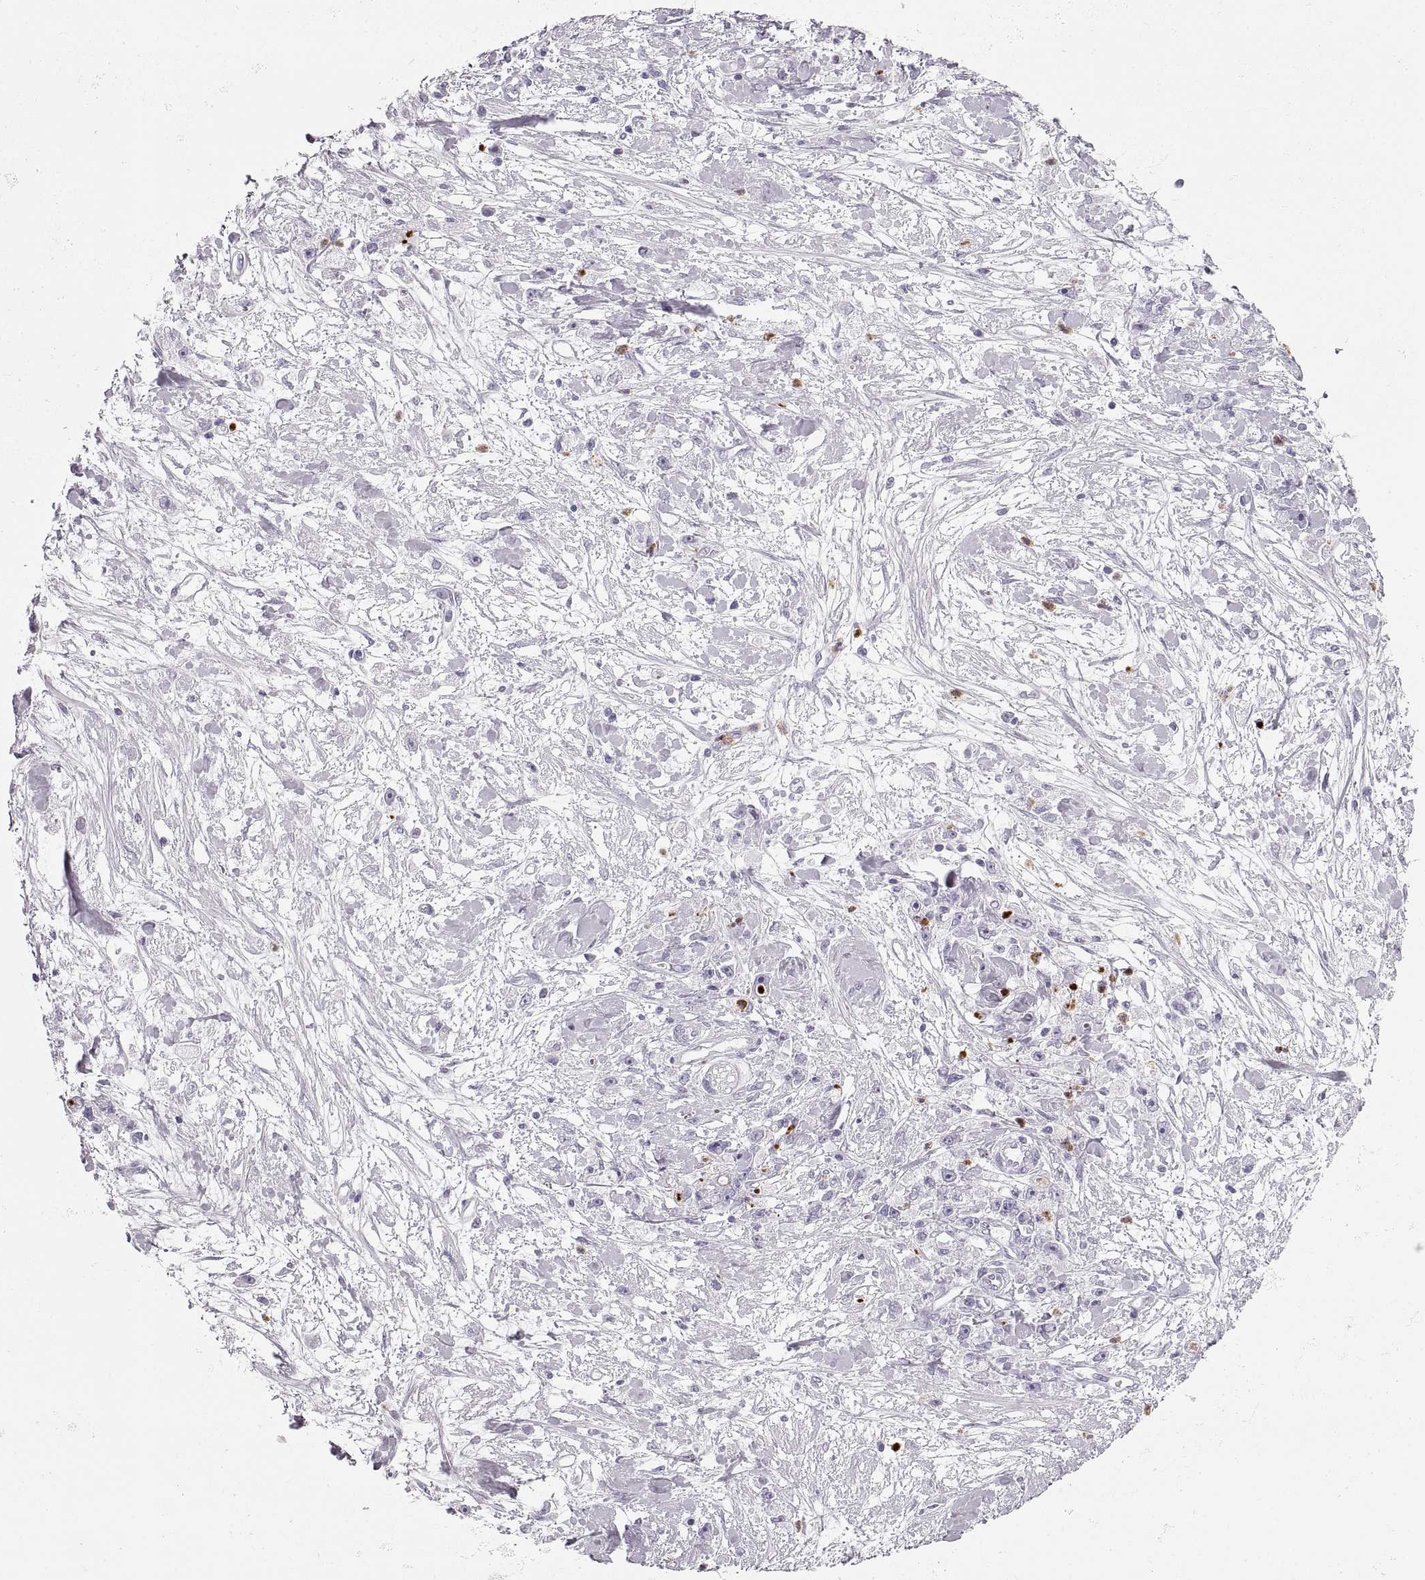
{"staining": {"intensity": "negative", "quantity": "none", "location": "none"}, "tissue": "stomach cancer", "cell_type": "Tumor cells", "image_type": "cancer", "snomed": [{"axis": "morphology", "description": "Adenocarcinoma, NOS"}, {"axis": "topography", "description": "Stomach"}], "caption": "The immunohistochemistry (IHC) histopathology image has no significant staining in tumor cells of stomach adenocarcinoma tissue.", "gene": "MILR1", "patient": {"sex": "female", "age": 59}}